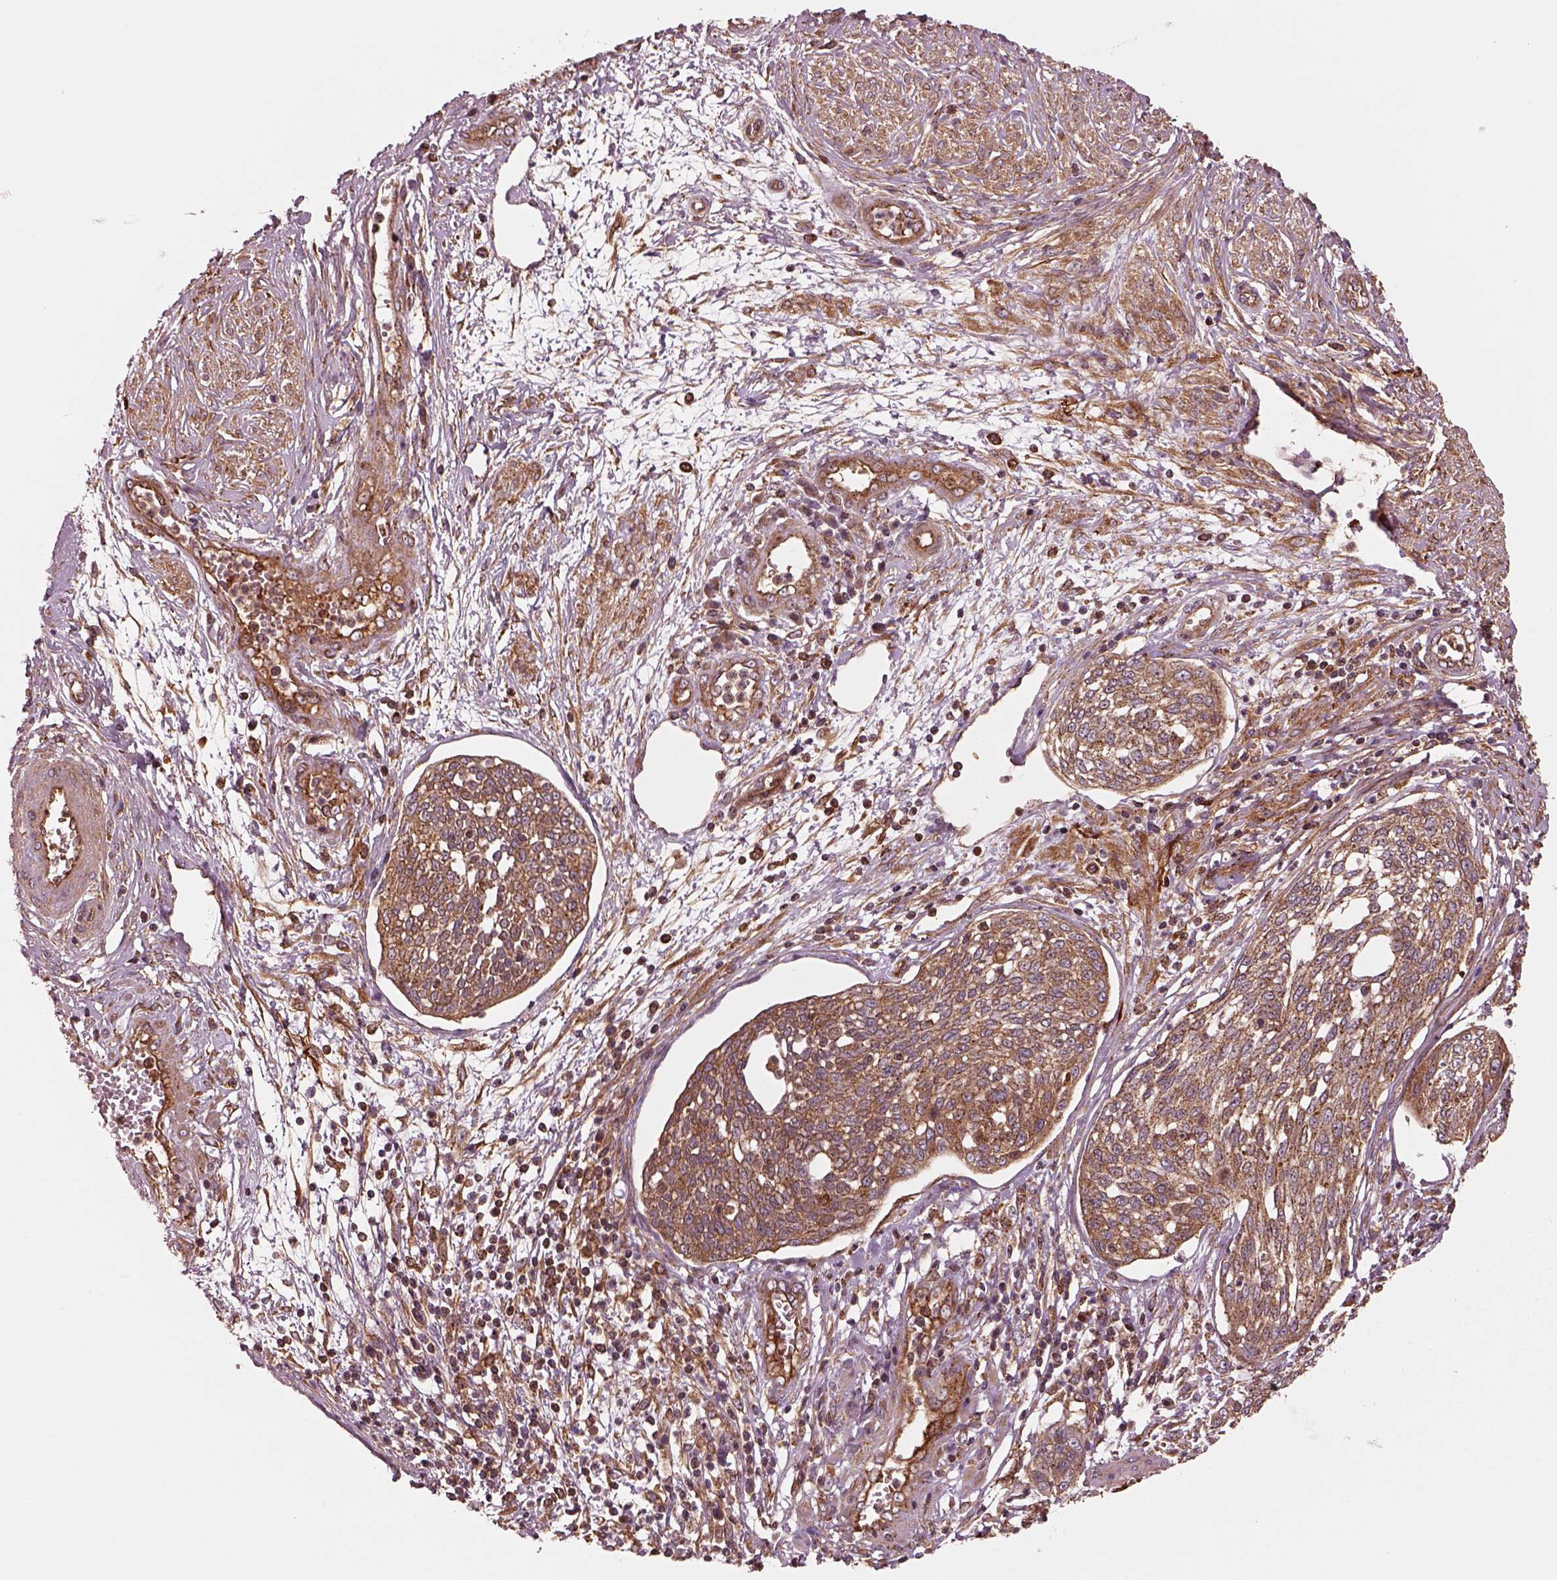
{"staining": {"intensity": "moderate", "quantity": ">75%", "location": "cytoplasmic/membranous"}, "tissue": "cervical cancer", "cell_type": "Tumor cells", "image_type": "cancer", "snomed": [{"axis": "morphology", "description": "Squamous cell carcinoma, NOS"}, {"axis": "topography", "description": "Cervix"}], "caption": "Protein analysis of squamous cell carcinoma (cervical) tissue displays moderate cytoplasmic/membranous staining in about >75% of tumor cells.", "gene": "WASHC2A", "patient": {"sex": "female", "age": 34}}